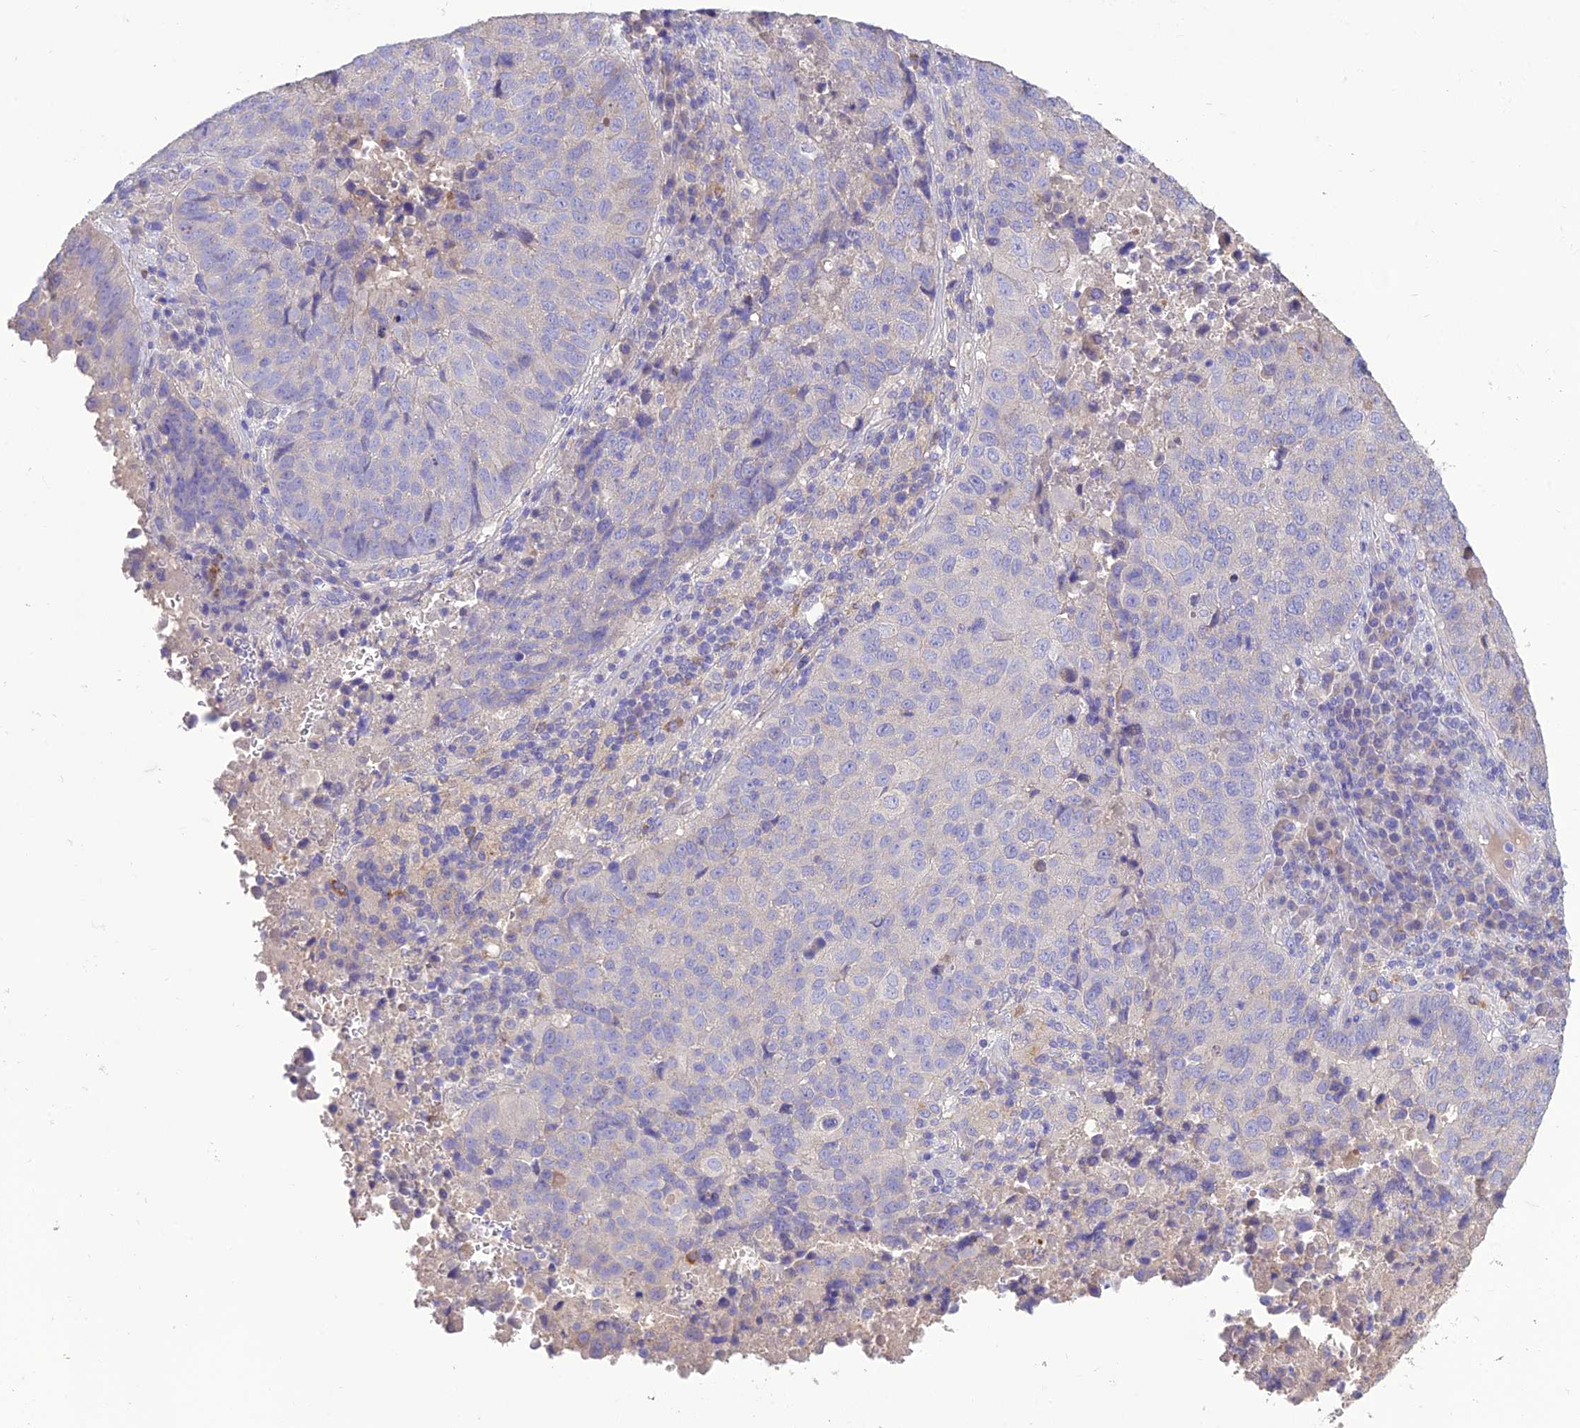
{"staining": {"intensity": "negative", "quantity": "none", "location": "none"}, "tissue": "lung cancer", "cell_type": "Tumor cells", "image_type": "cancer", "snomed": [{"axis": "morphology", "description": "Squamous cell carcinoma, NOS"}, {"axis": "topography", "description": "Lung"}], "caption": "Human lung cancer stained for a protein using immunohistochemistry (IHC) shows no staining in tumor cells.", "gene": "SFT2D2", "patient": {"sex": "male", "age": 73}}